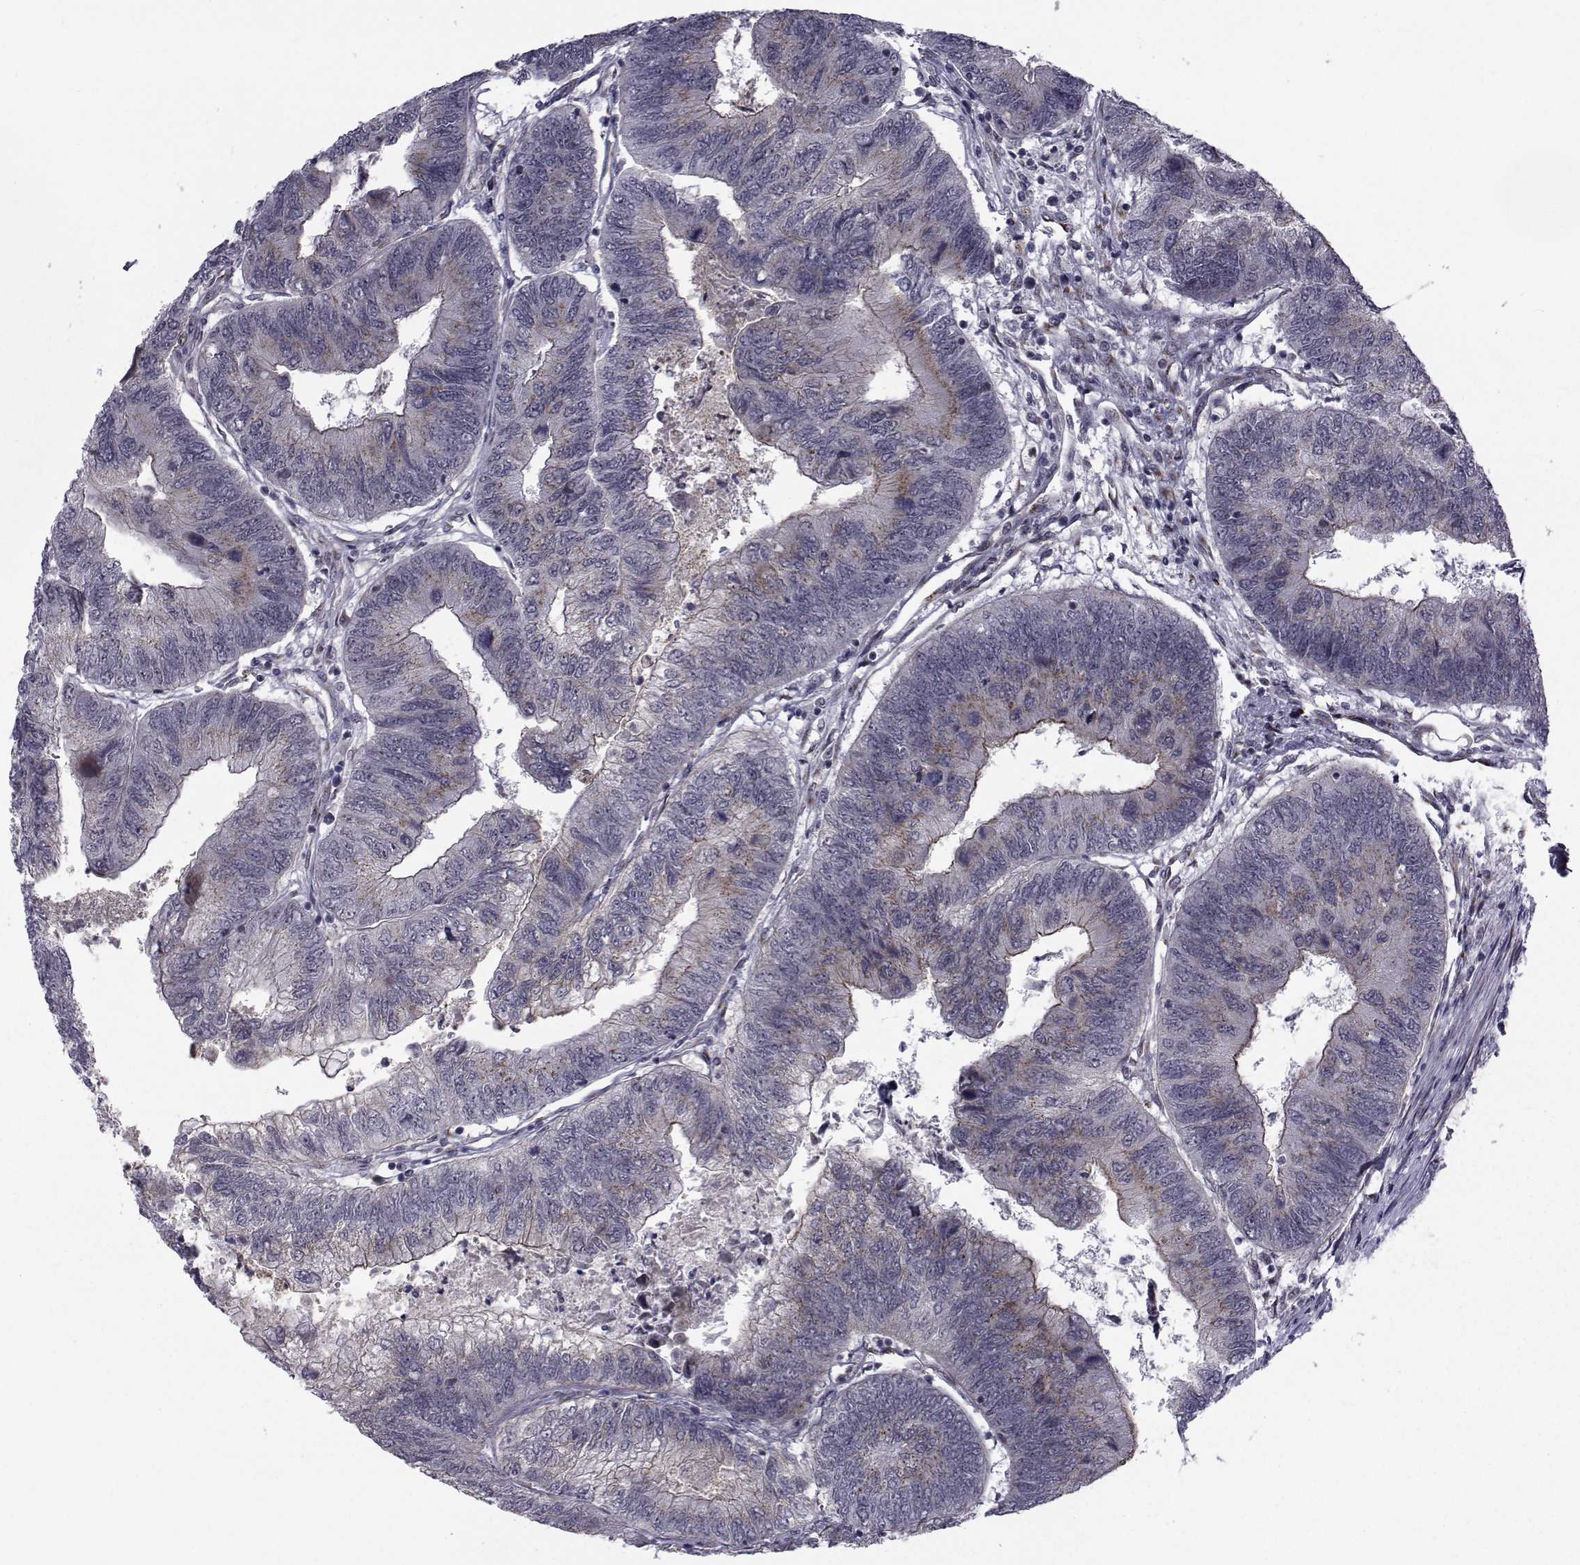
{"staining": {"intensity": "moderate", "quantity": "<25%", "location": "cytoplasmic/membranous"}, "tissue": "colorectal cancer", "cell_type": "Tumor cells", "image_type": "cancer", "snomed": [{"axis": "morphology", "description": "Adenocarcinoma, NOS"}, {"axis": "topography", "description": "Colon"}], "caption": "Colorectal cancer (adenocarcinoma) stained for a protein (brown) displays moderate cytoplasmic/membranous positive staining in about <25% of tumor cells.", "gene": "ATP6V1C2", "patient": {"sex": "female", "age": 67}}